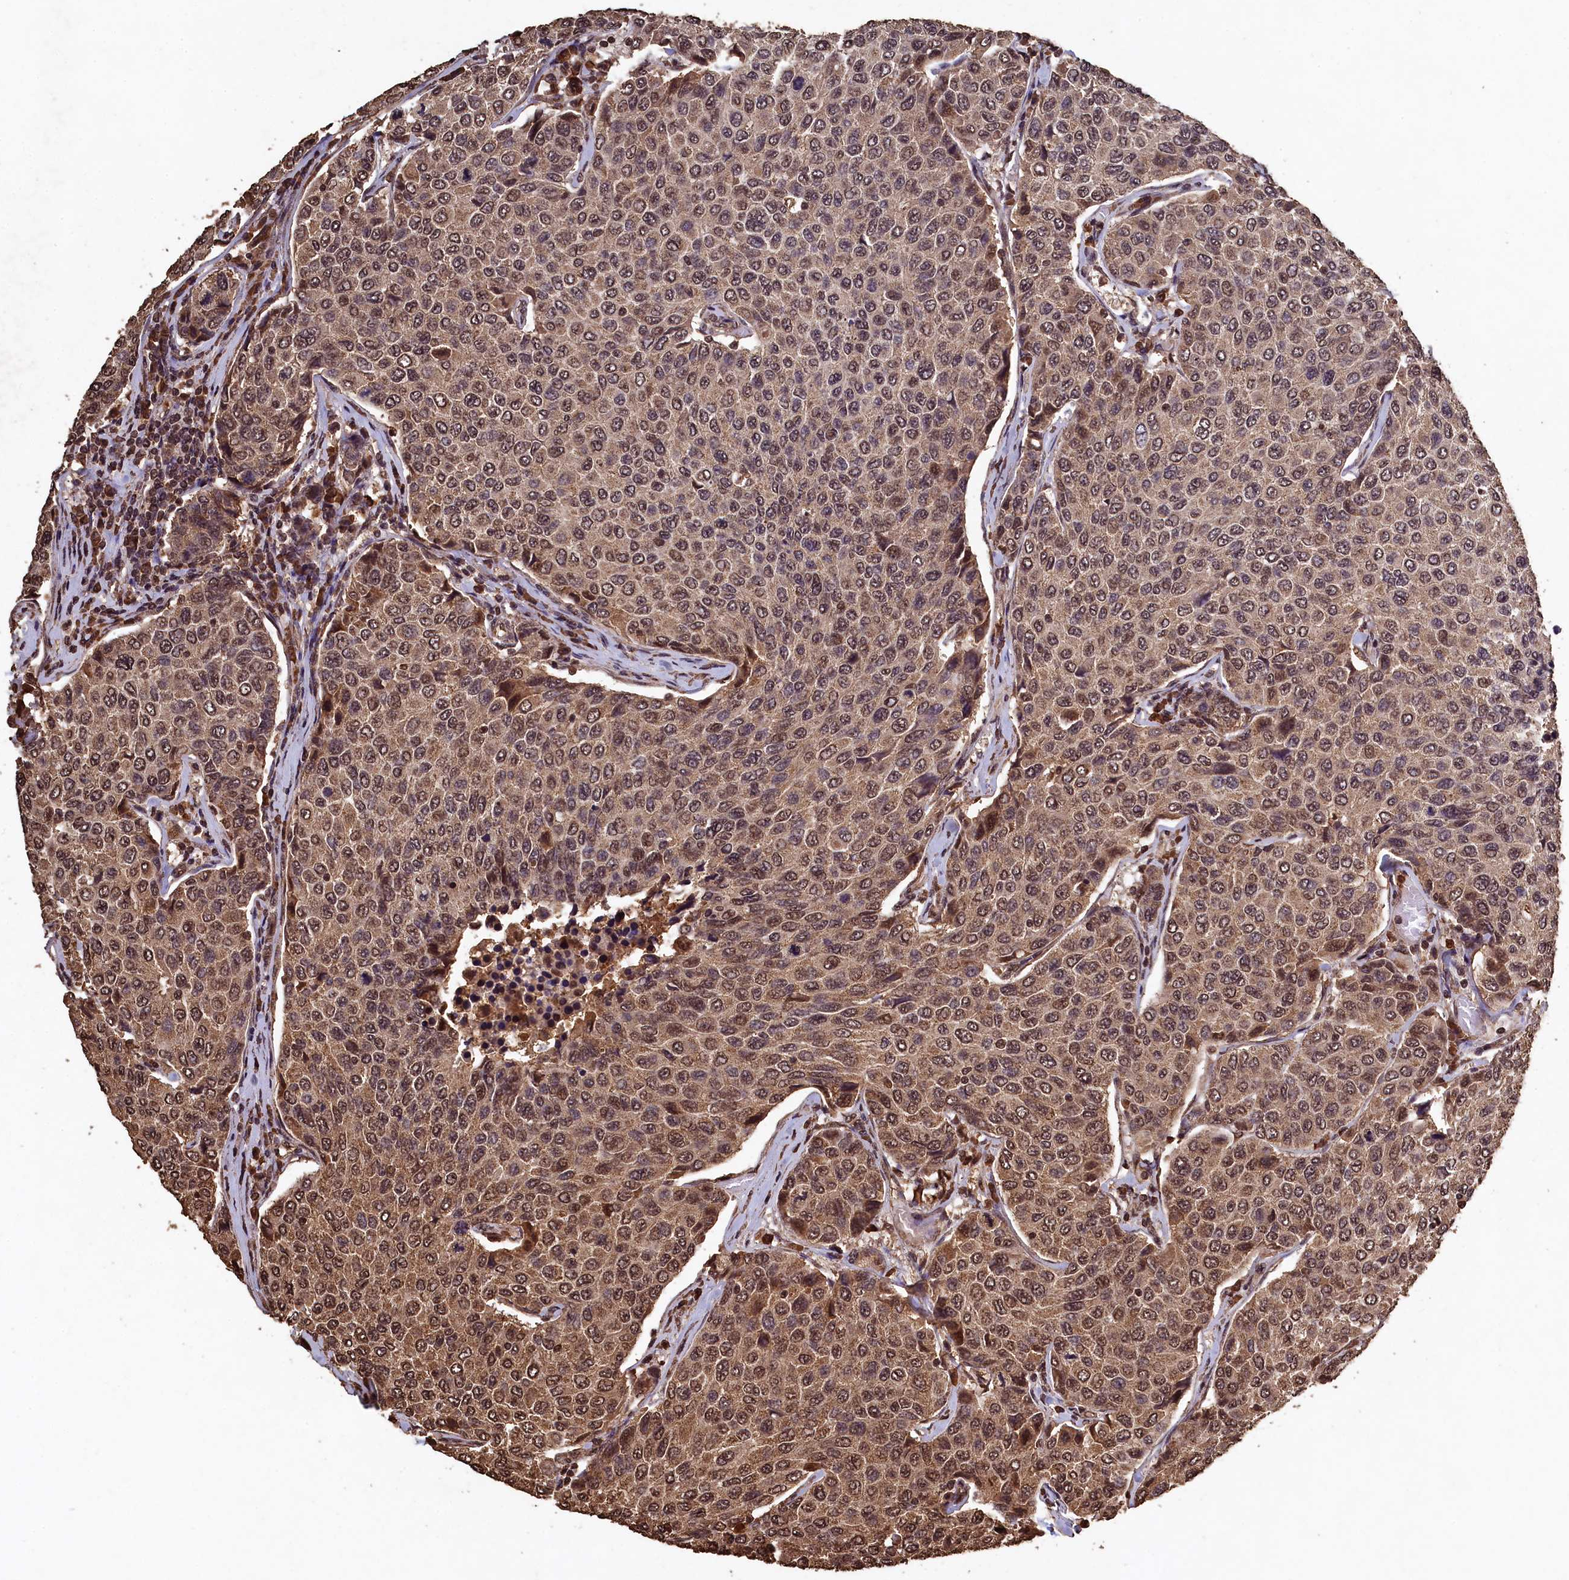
{"staining": {"intensity": "moderate", "quantity": ">75%", "location": "cytoplasmic/membranous,nuclear"}, "tissue": "breast cancer", "cell_type": "Tumor cells", "image_type": "cancer", "snomed": [{"axis": "morphology", "description": "Duct carcinoma"}, {"axis": "topography", "description": "Breast"}], "caption": "Immunohistochemical staining of breast cancer shows moderate cytoplasmic/membranous and nuclear protein staining in about >75% of tumor cells.", "gene": "CEP57L1", "patient": {"sex": "female", "age": 55}}